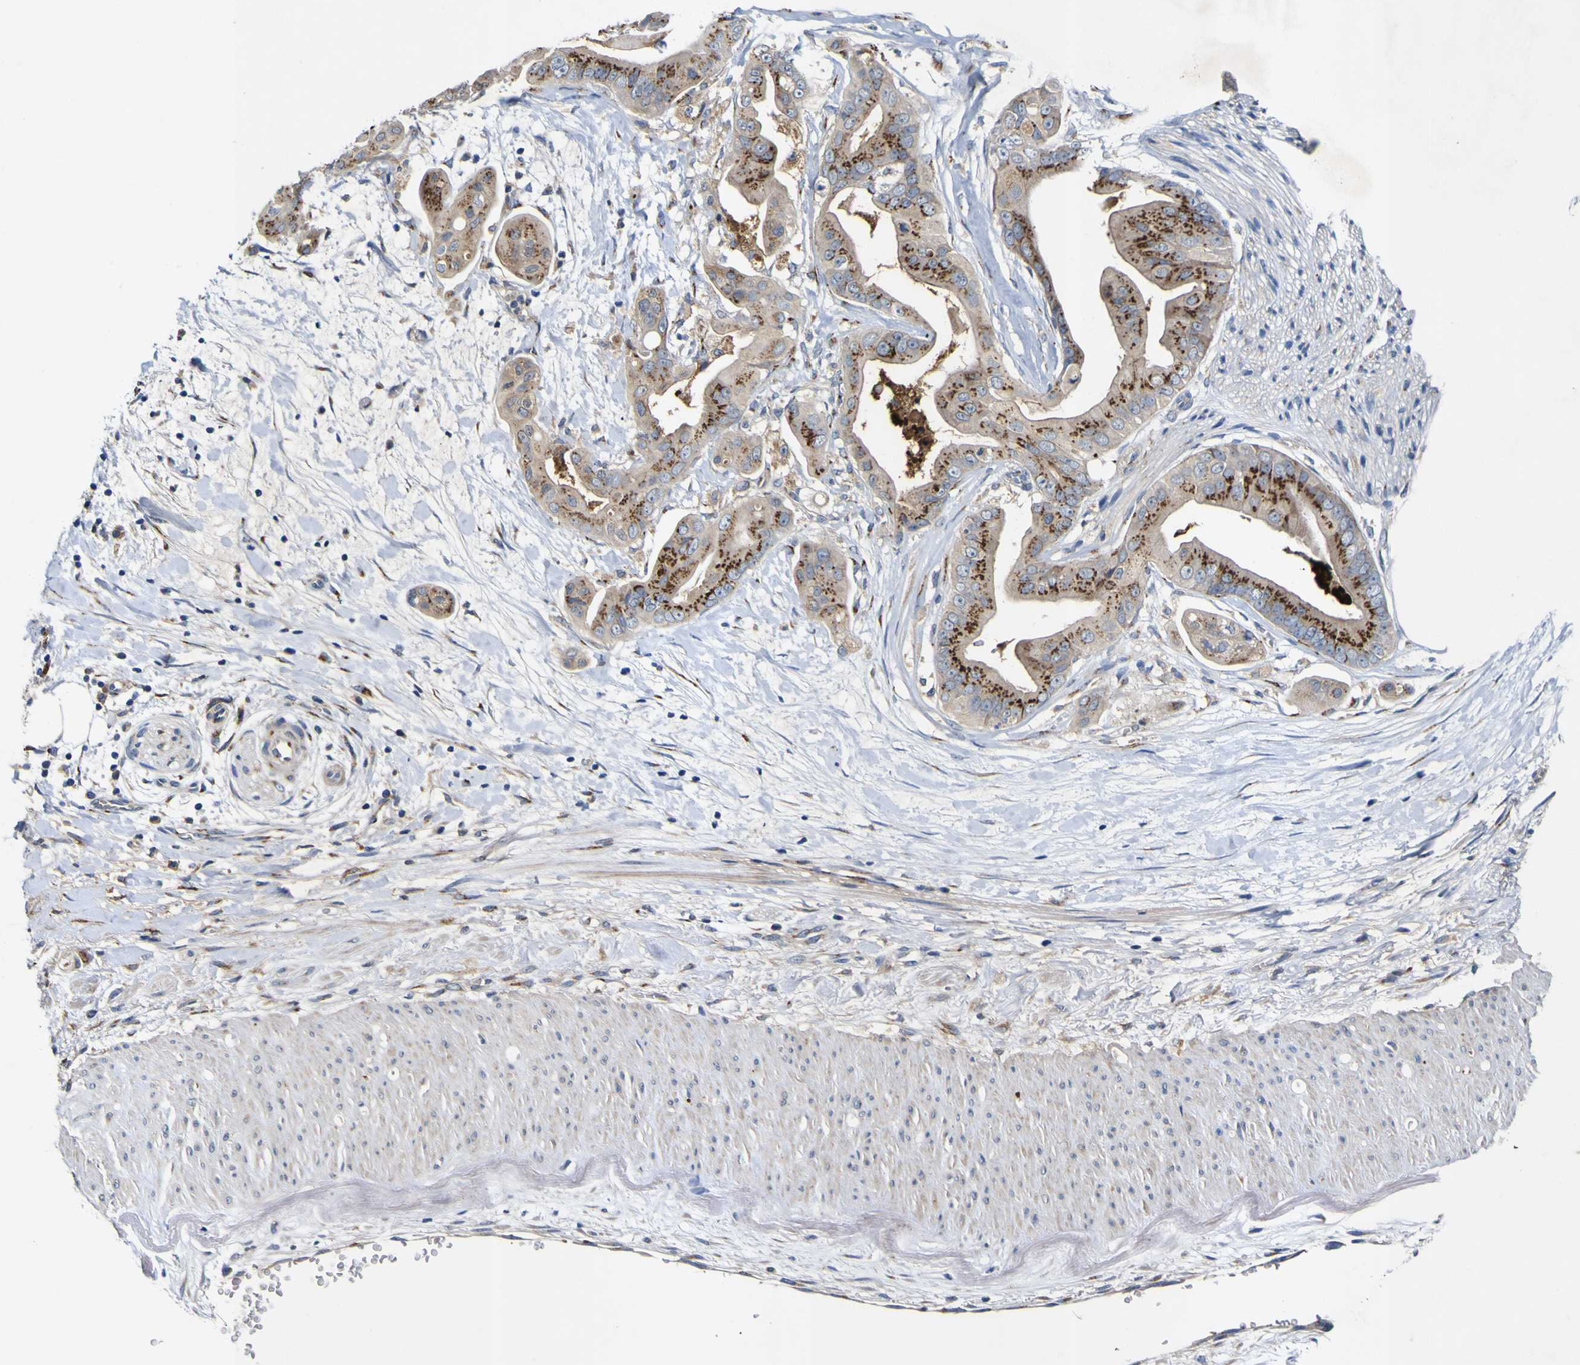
{"staining": {"intensity": "strong", "quantity": ">75%", "location": "cytoplasmic/membranous"}, "tissue": "pancreatic cancer", "cell_type": "Tumor cells", "image_type": "cancer", "snomed": [{"axis": "morphology", "description": "Adenocarcinoma, NOS"}, {"axis": "topography", "description": "Pancreas"}], "caption": "Approximately >75% of tumor cells in human pancreatic cancer exhibit strong cytoplasmic/membranous protein positivity as visualized by brown immunohistochemical staining.", "gene": "COA1", "patient": {"sex": "female", "age": 75}}